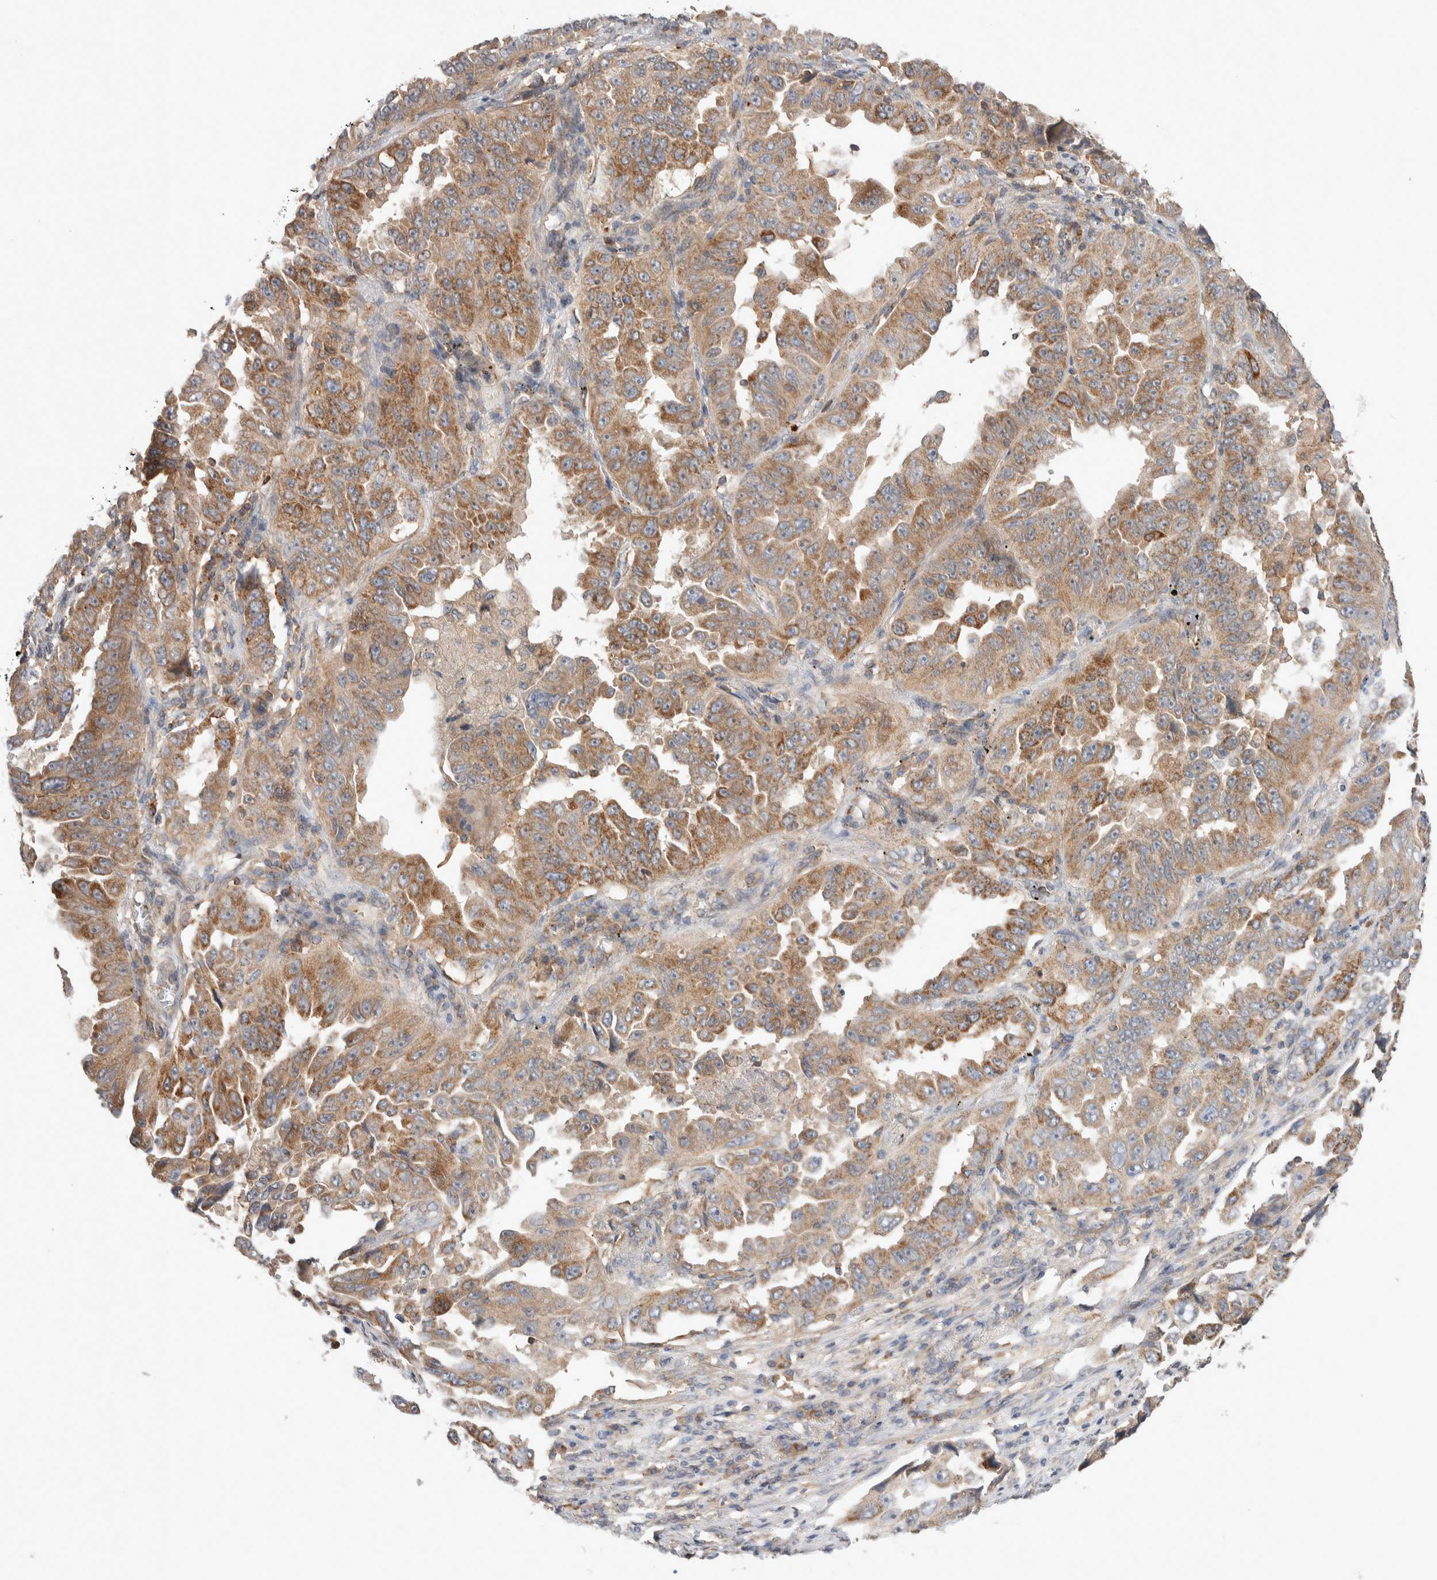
{"staining": {"intensity": "moderate", "quantity": ">75%", "location": "cytoplasmic/membranous"}, "tissue": "lung cancer", "cell_type": "Tumor cells", "image_type": "cancer", "snomed": [{"axis": "morphology", "description": "Adenocarcinoma, NOS"}, {"axis": "topography", "description": "Lung"}], "caption": "Adenocarcinoma (lung) was stained to show a protein in brown. There is medium levels of moderate cytoplasmic/membranous staining in about >75% of tumor cells.", "gene": "DEPTOR", "patient": {"sex": "female", "age": 51}}